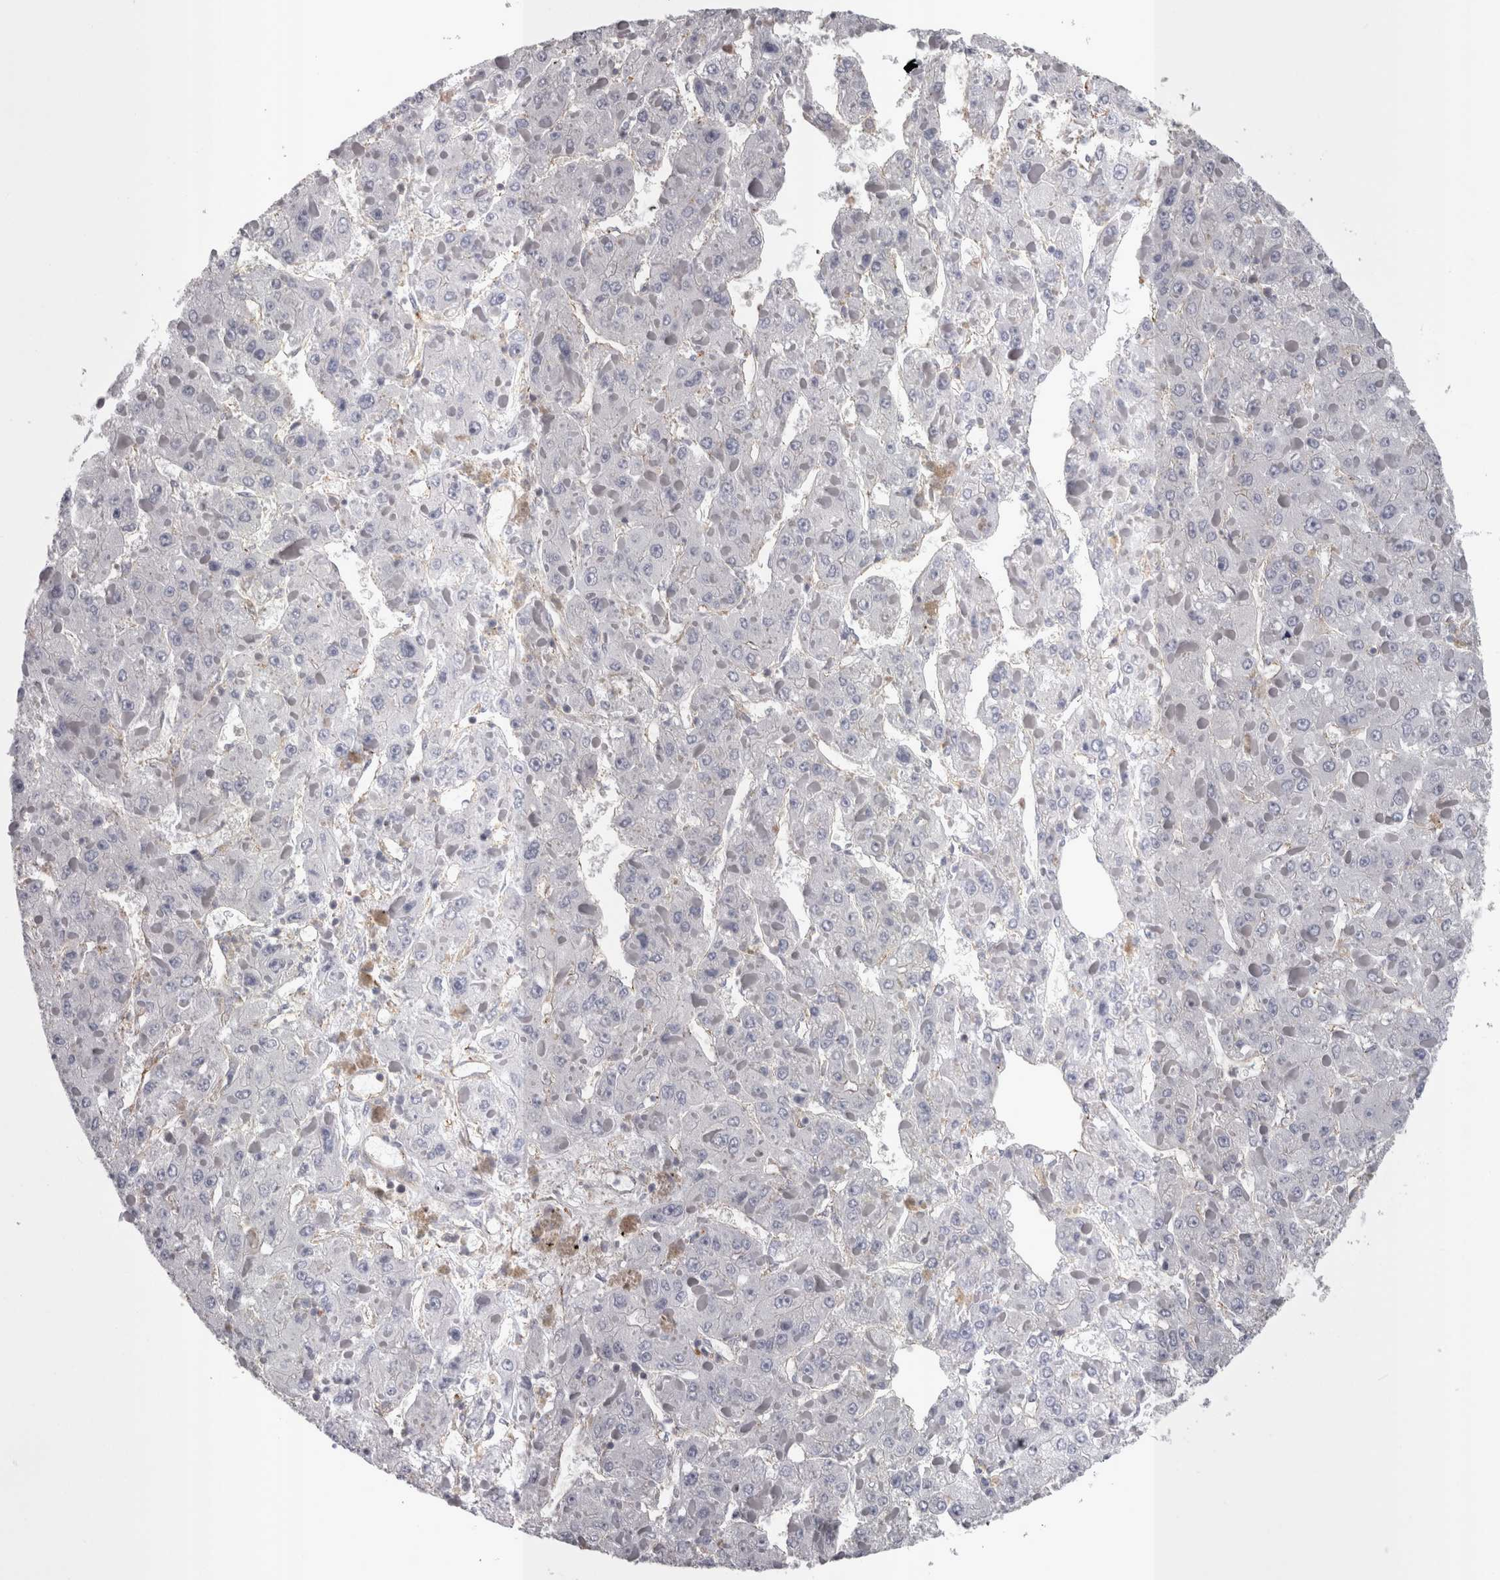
{"staining": {"intensity": "negative", "quantity": "none", "location": "none"}, "tissue": "liver cancer", "cell_type": "Tumor cells", "image_type": "cancer", "snomed": [{"axis": "morphology", "description": "Carcinoma, Hepatocellular, NOS"}, {"axis": "topography", "description": "Liver"}], "caption": "High magnification brightfield microscopy of liver cancer (hepatocellular carcinoma) stained with DAB (brown) and counterstained with hematoxylin (blue): tumor cells show no significant expression.", "gene": "LYZL6", "patient": {"sex": "female", "age": 73}}